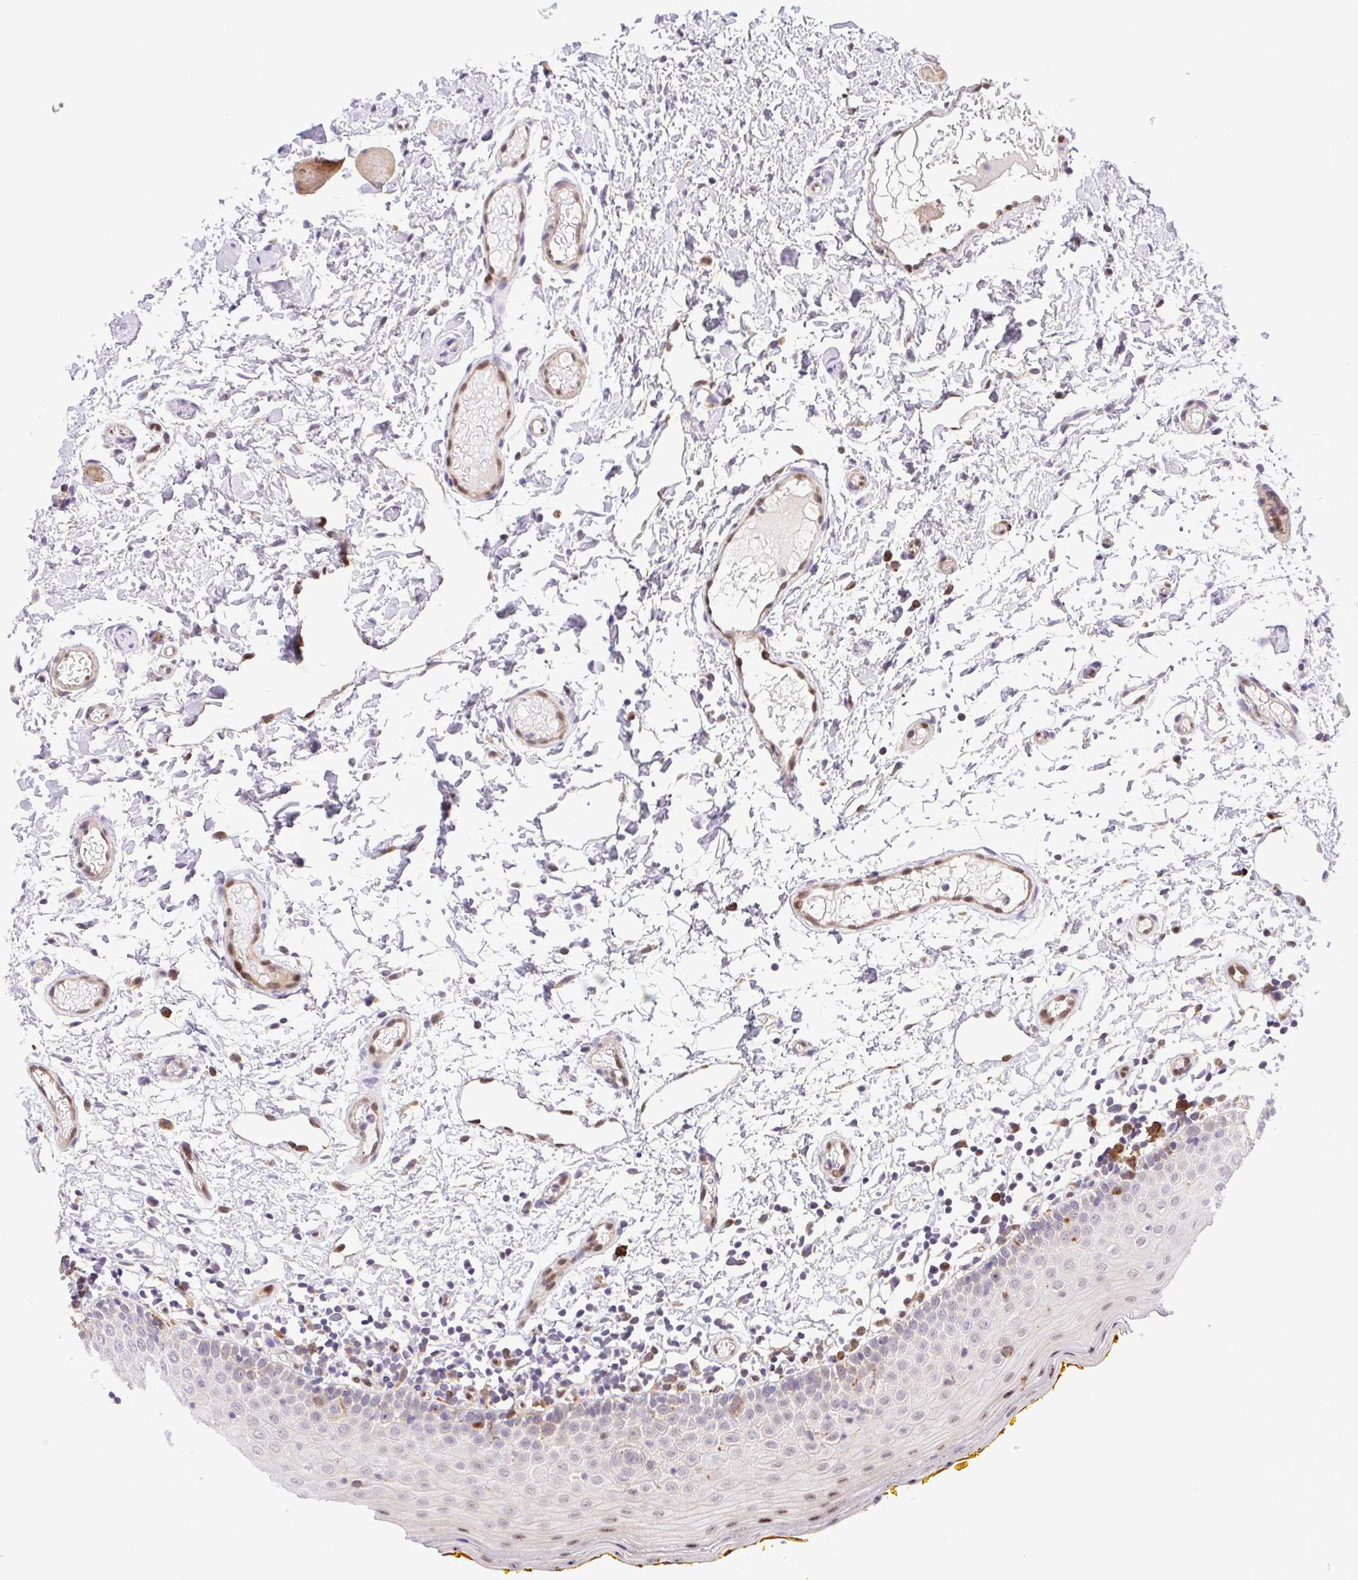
{"staining": {"intensity": "weak", "quantity": "25%-75%", "location": "cytoplasmic/membranous,nuclear"}, "tissue": "oral mucosa", "cell_type": "Squamous epithelial cells", "image_type": "normal", "snomed": [{"axis": "morphology", "description": "Normal tissue, NOS"}, {"axis": "topography", "description": "Oral tissue"}, {"axis": "topography", "description": "Tounge, NOS"}], "caption": "Oral mucosa stained with DAB immunohistochemistry (IHC) displays low levels of weak cytoplasmic/membranous,nuclear positivity in about 25%-75% of squamous epithelial cells. The protein is stained brown, and the nuclei are stained in blue (DAB (3,3'-diaminobenzidine) IHC with brightfield microscopy, high magnification).", "gene": "ERG", "patient": {"sex": "female", "age": 58}}